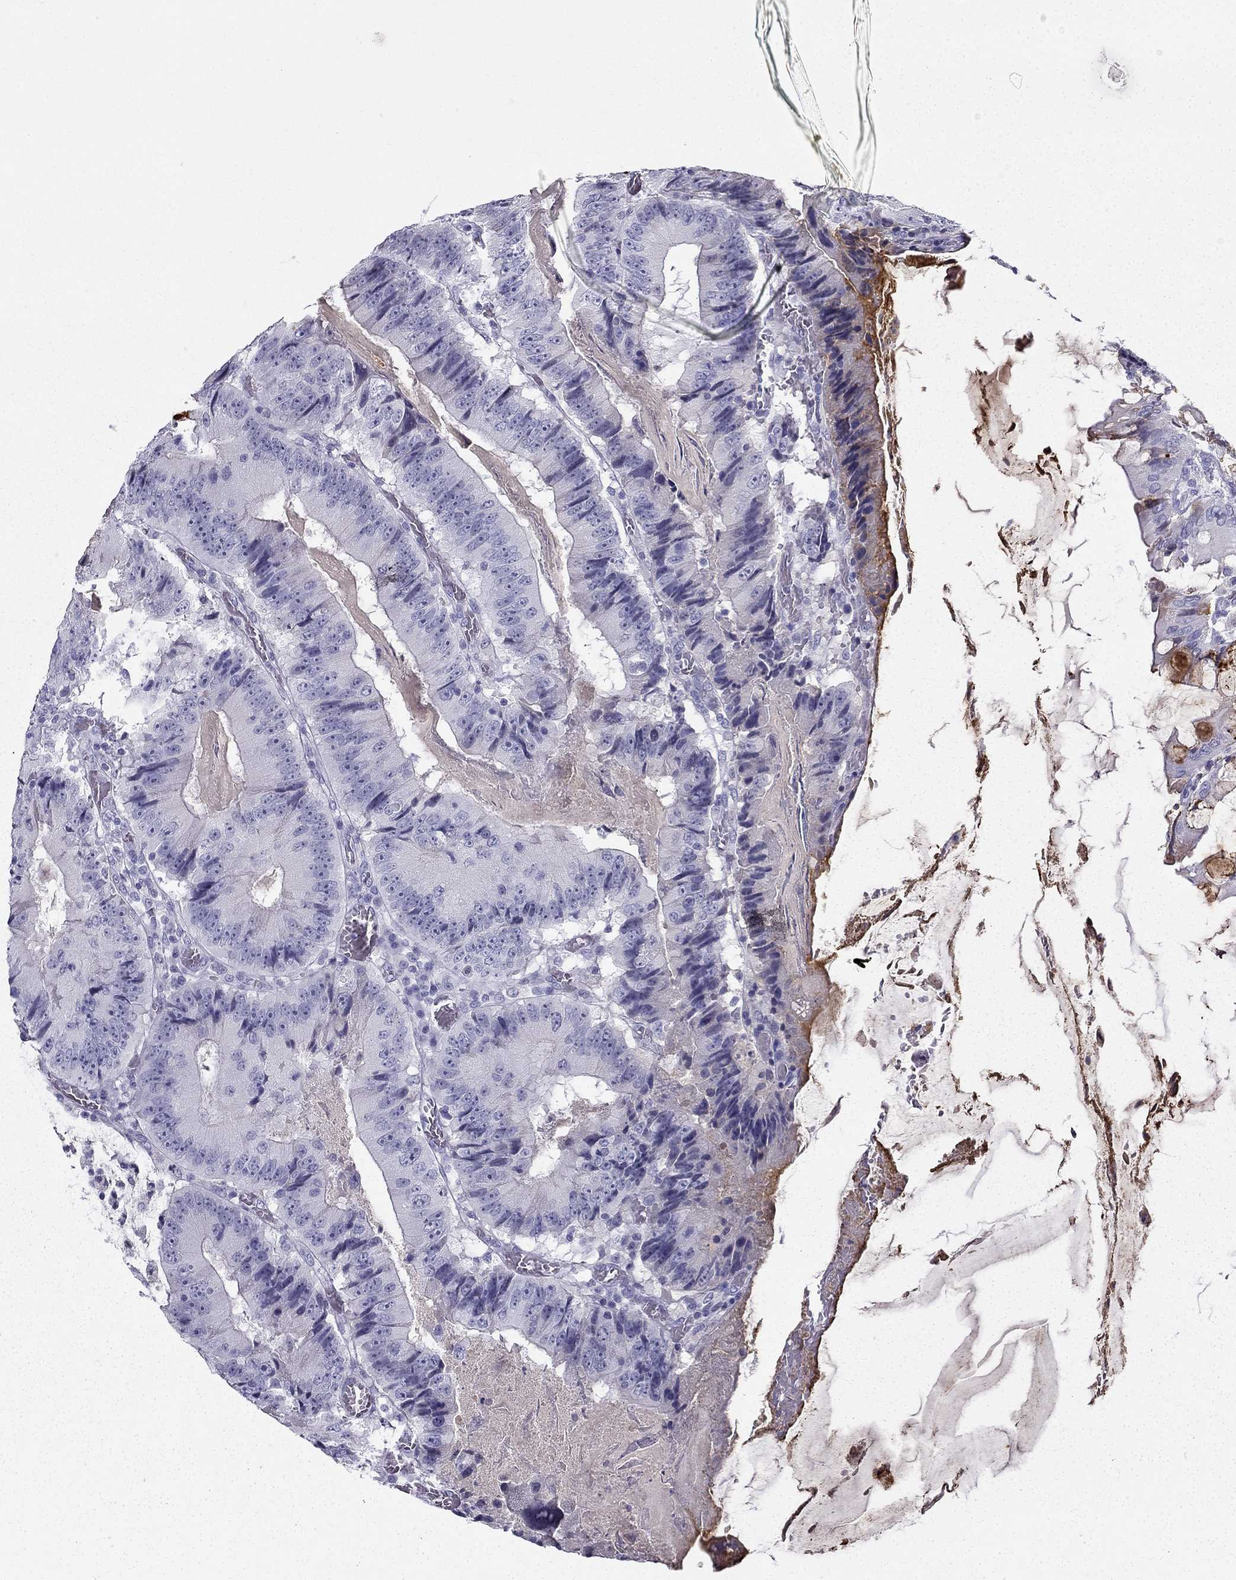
{"staining": {"intensity": "negative", "quantity": "none", "location": "none"}, "tissue": "colorectal cancer", "cell_type": "Tumor cells", "image_type": "cancer", "snomed": [{"axis": "morphology", "description": "Adenocarcinoma, NOS"}, {"axis": "topography", "description": "Colon"}], "caption": "There is no significant expression in tumor cells of colorectal cancer (adenocarcinoma).", "gene": "TFF3", "patient": {"sex": "female", "age": 86}}